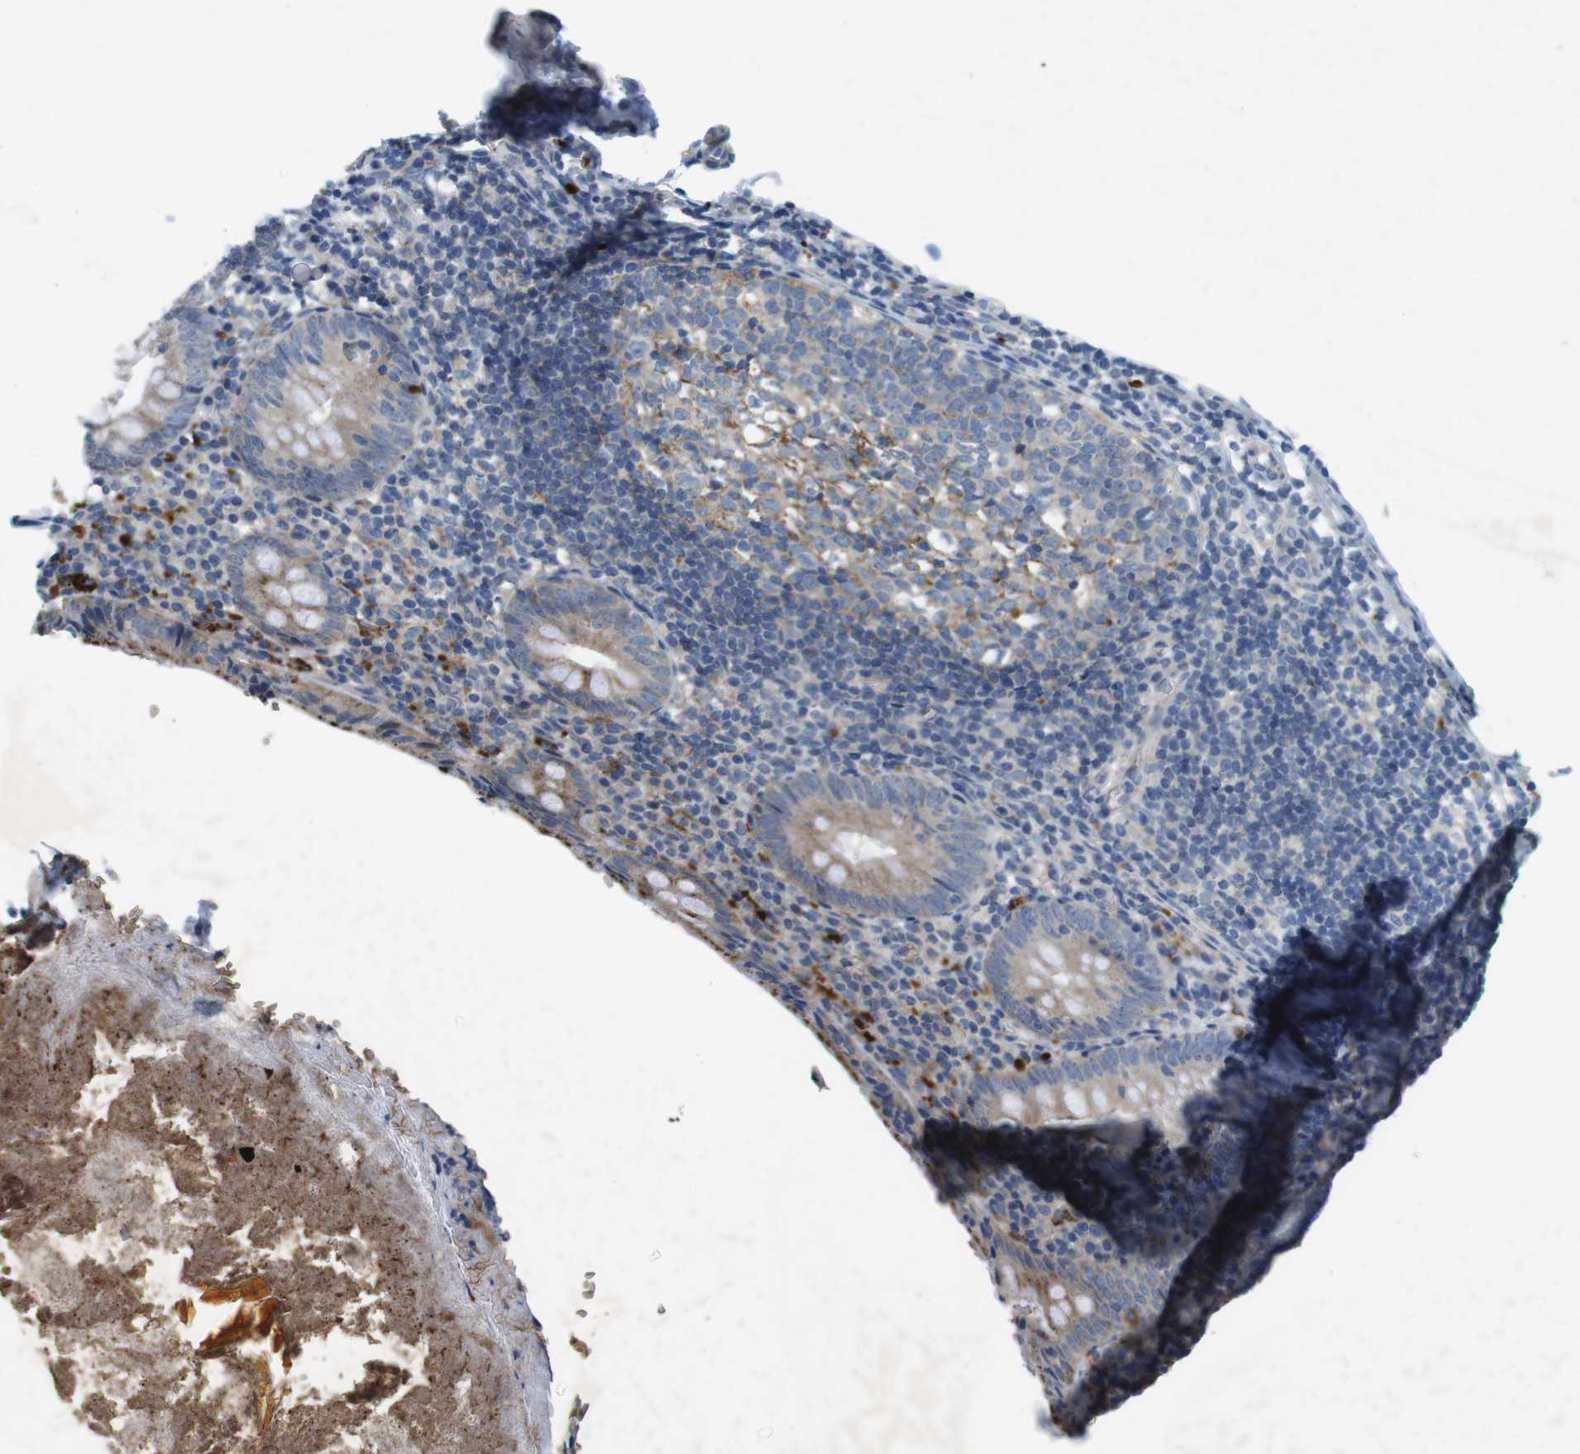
{"staining": {"intensity": "weak", "quantity": ">75%", "location": "cytoplasmic/membranous"}, "tissue": "appendix", "cell_type": "Glandular cells", "image_type": "normal", "snomed": [{"axis": "morphology", "description": "Normal tissue, NOS"}, {"axis": "topography", "description": "Appendix"}], "caption": "Appendix stained for a protein demonstrates weak cytoplasmic/membranous positivity in glandular cells. (Brightfield microscopy of DAB IHC at high magnification).", "gene": "TYW1", "patient": {"sex": "female", "age": 10}}